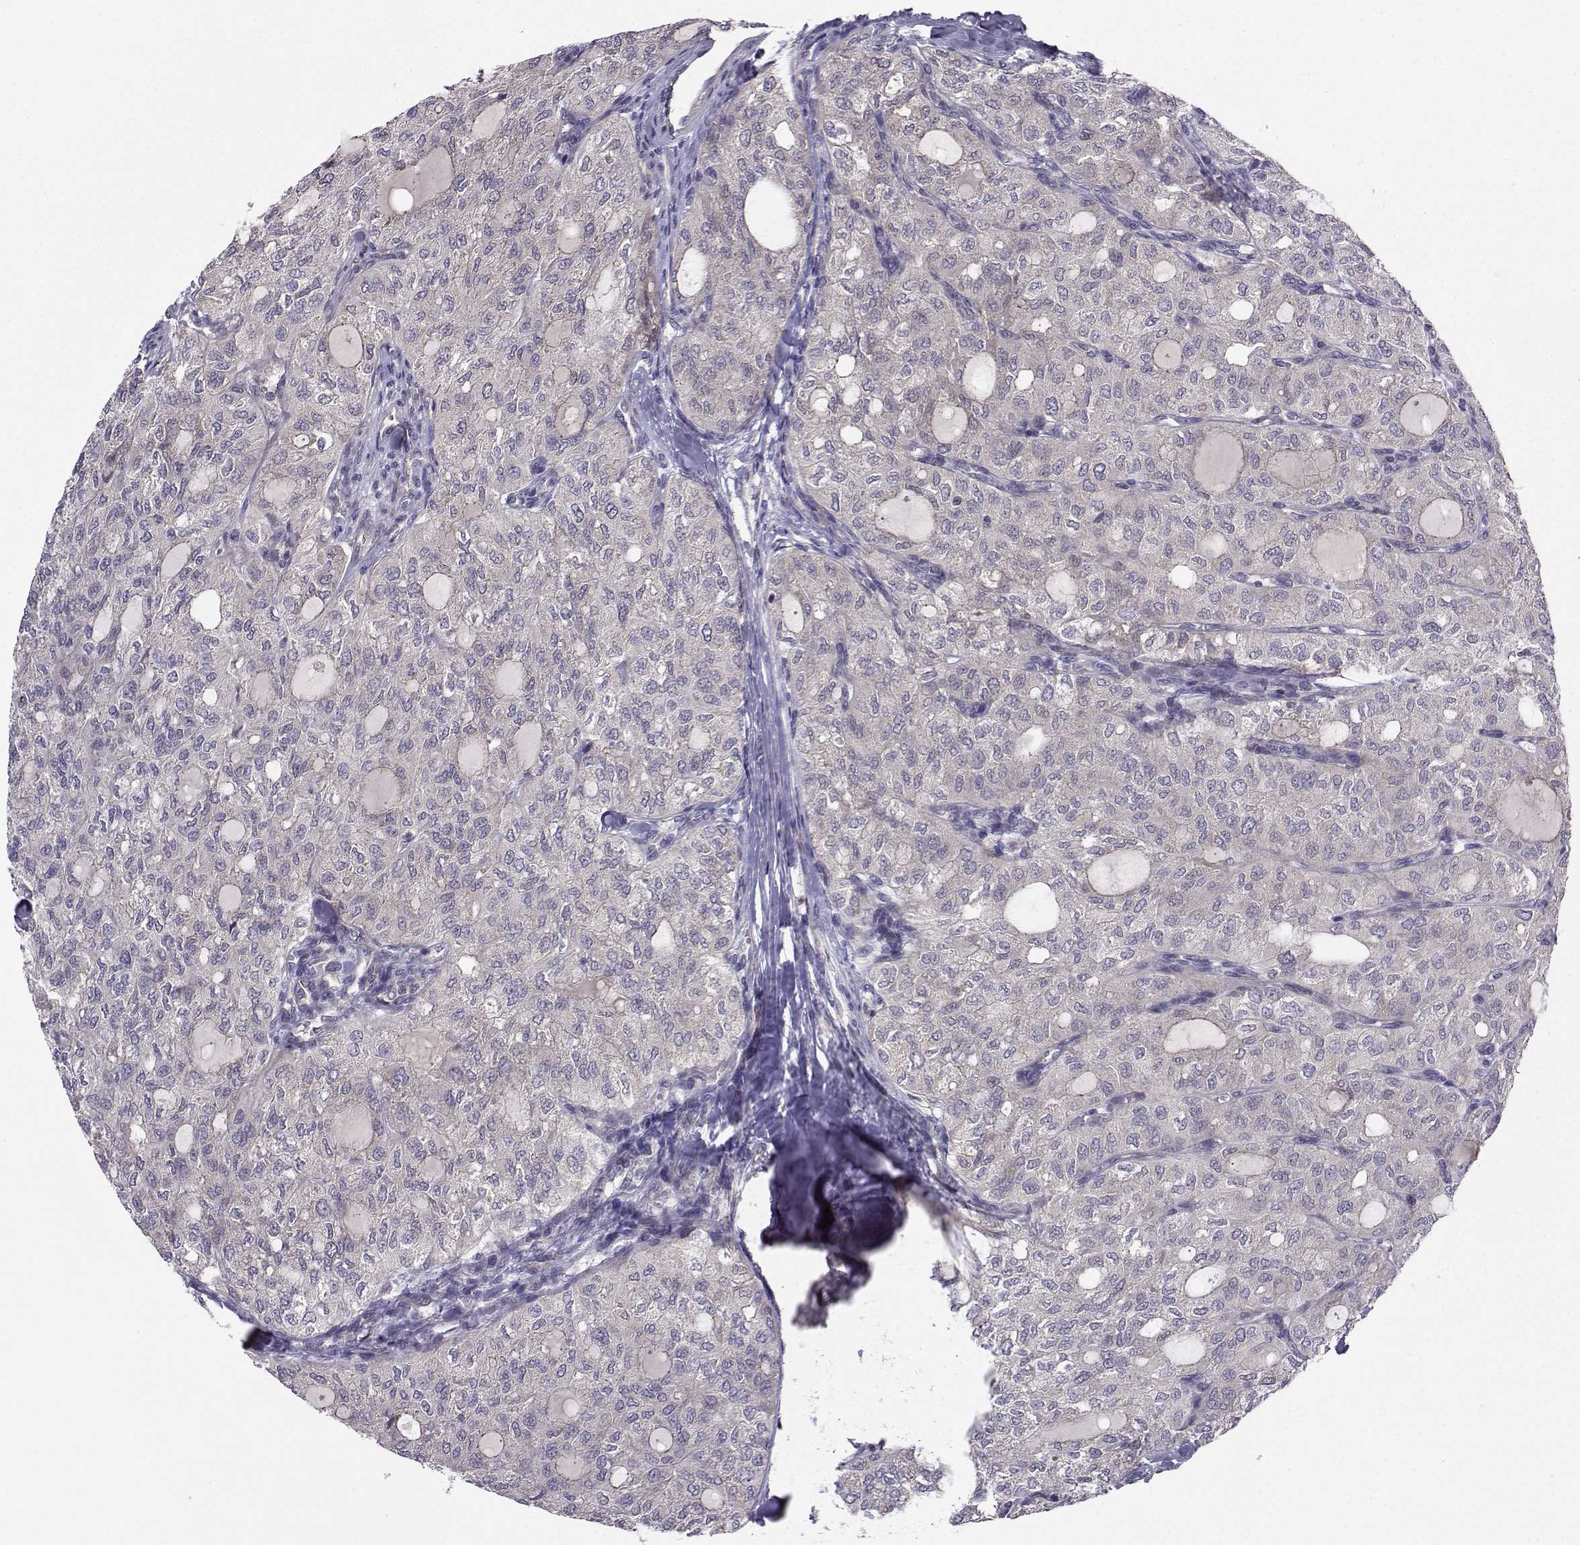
{"staining": {"intensity": "negative", "quantity": "none", "location": "none"}, "tissue": "thyroid cancer", "cell_type": "Tumor cells", "image_type": "cancer", "snomed": [{"axis": "morphology", "description": "Follicular adenoma carcinoma, NOS"}, {"axis": "topography", "description": "Thyroid gland"}], "caption": "Immunohistochemical staining of thyroid cancer (follicular adenoma carcinoma) shows no significant staining in tumor cells. The staining is performed using DAB (3,3'-diaminobenzidine) brown chromogen with nuclei counter-stained in using hematoxylin.", "gene": "STXBP5", "patient": {"sex": "male", "age": 75}}